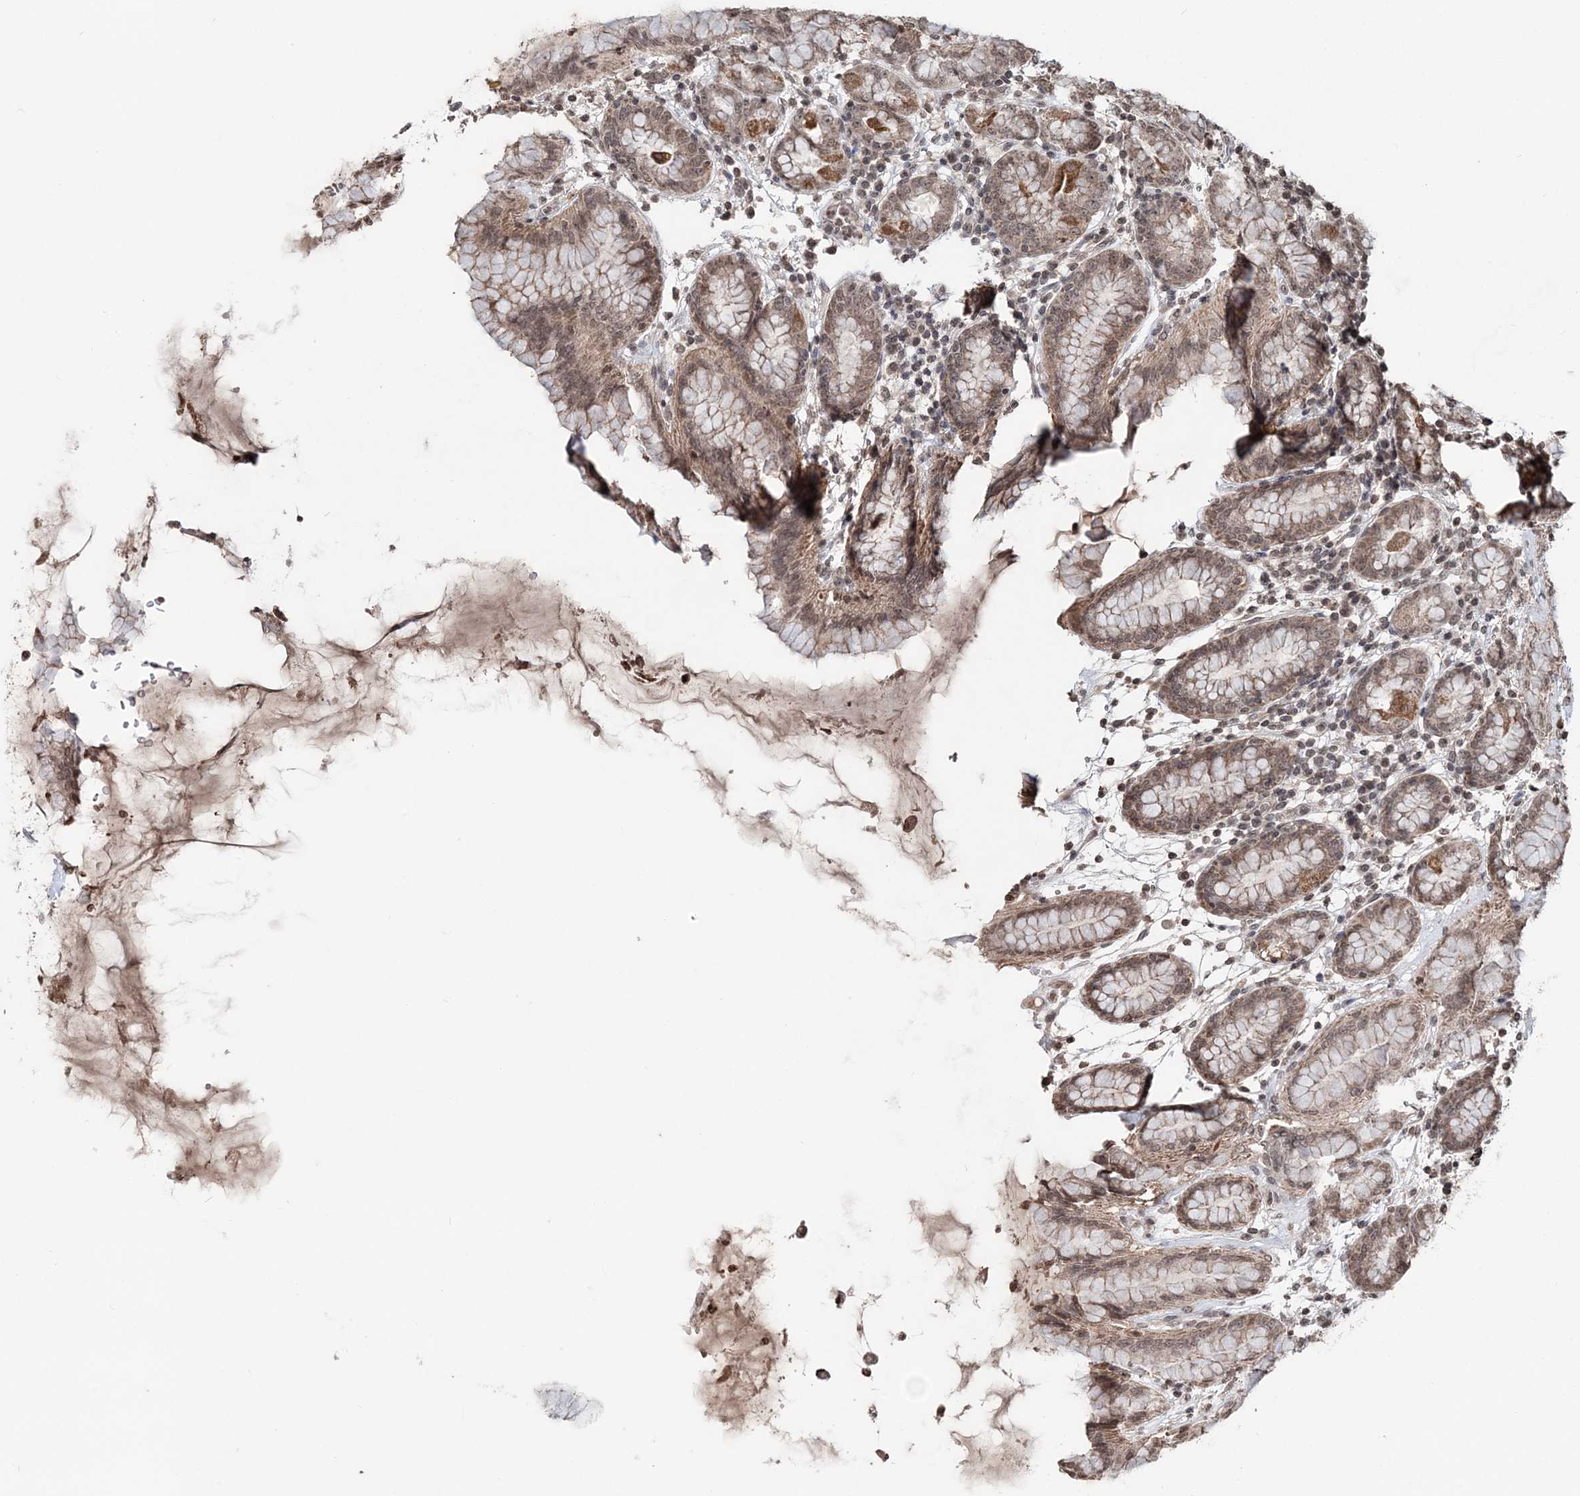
{"staining": {"intensity": "strong", "quantity": "25%-75%", "location": "cytoplasmic/membranous,nuclear"}, "tissue": "stomach", "cell_type": "Glandular cells", "image_type": "normal", "snomed": [{"axis": "morphology", "description": "Normal tissue, NOS"}, {"axis": "topography", "description": "Stomach"}], "caption": "Brown immunohistochemical staining in normal human stomach exhibits strong cytoplasmic/membranous,nuclear expression in about 25%-75% of glandular cells.", "gene": "SOWAHB", "patient": {"sex": "female", "age": 79}}